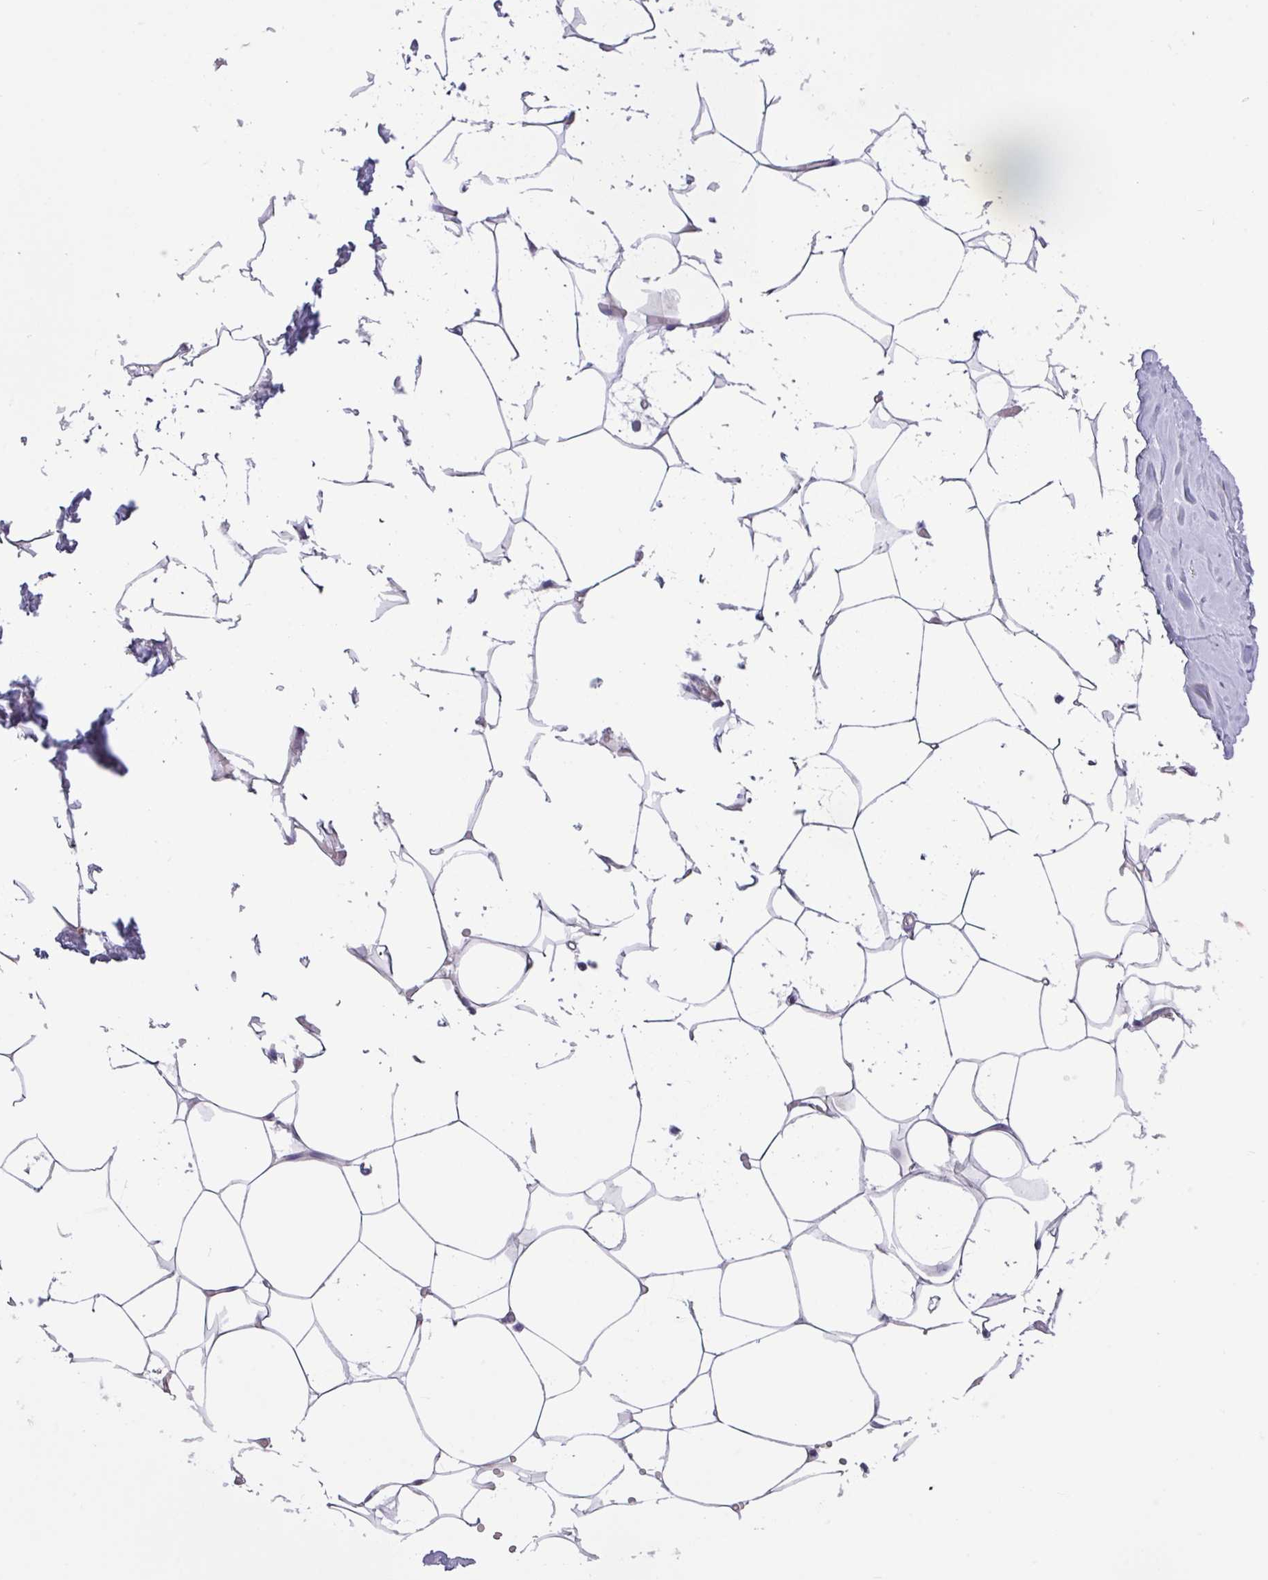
{"staining": {"intensity": "negative", "quantity": "none", "location": "none"}, "tissue": "breast", "cell_type": "Adipocytes", "image_type": "normal", "snomed": [{"axis": "morphology", "description": "Normal tissue, NOS"}, {"axis": "topography", "description": "Breast"}], "caption": "There is no significant staining in adipocytes of breast. (Brightfield microscopy of DAB IHC at high magnification).", "gene": "SPINK8", "patient": {"sex": "female", "age": 27}}